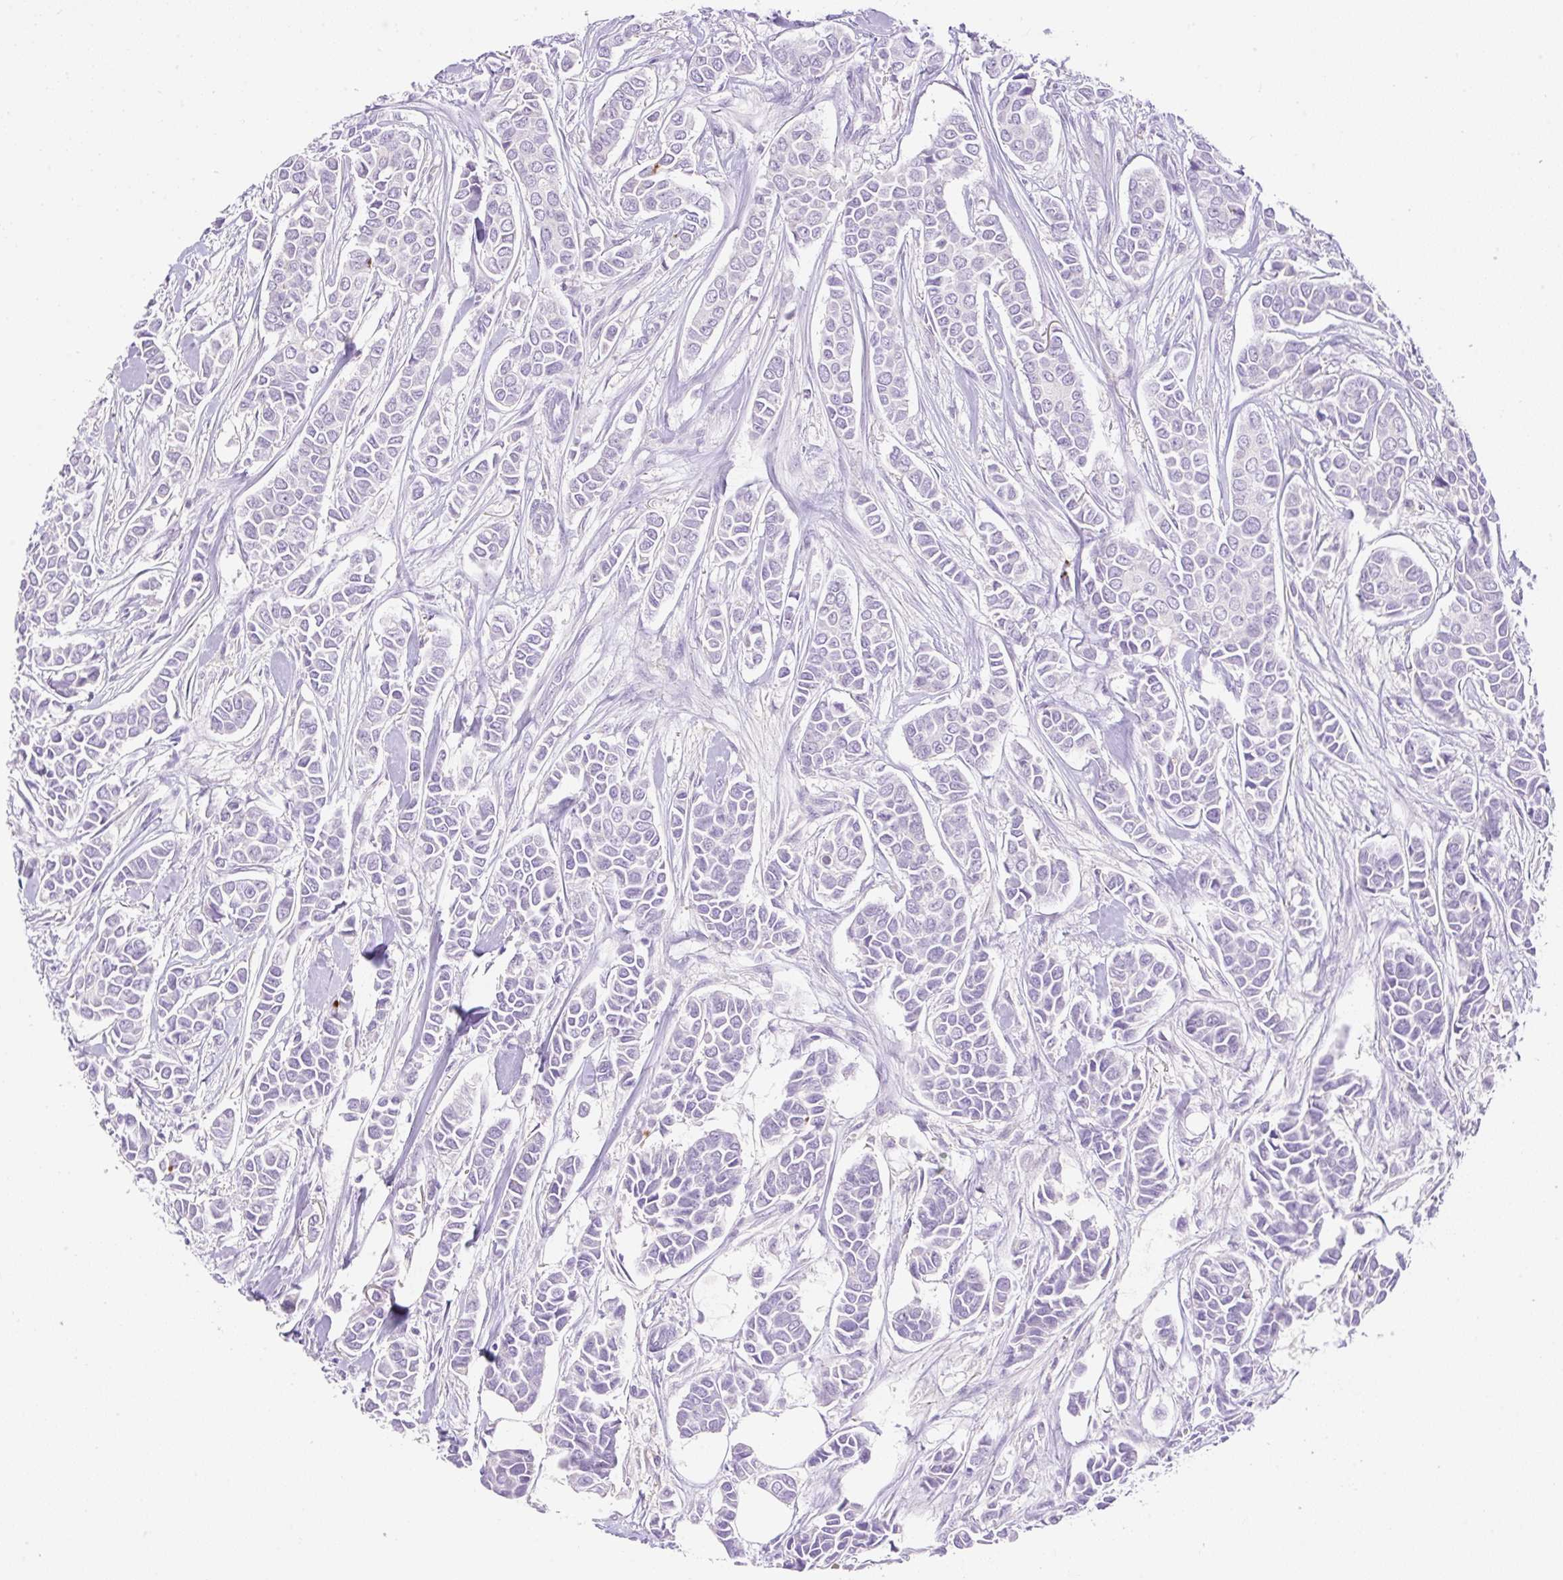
{"staining": {"intensity": "negative", "quantity": "none", "location": "none"}, "tissue": "breast cancer", "cell_type": "Tumor cells", "image_type": "cancer", "snomed": [{"axis": "morphology", "description": "Duct carcinoma"}, {"axis": "topography", "description": "Breast"}], "caption": "Tumor cells are negative for protein expression in human breast invasive ductal carcinoma.", "gene": "TDRD15", "patient": {"sex": "female", "age": 84}}